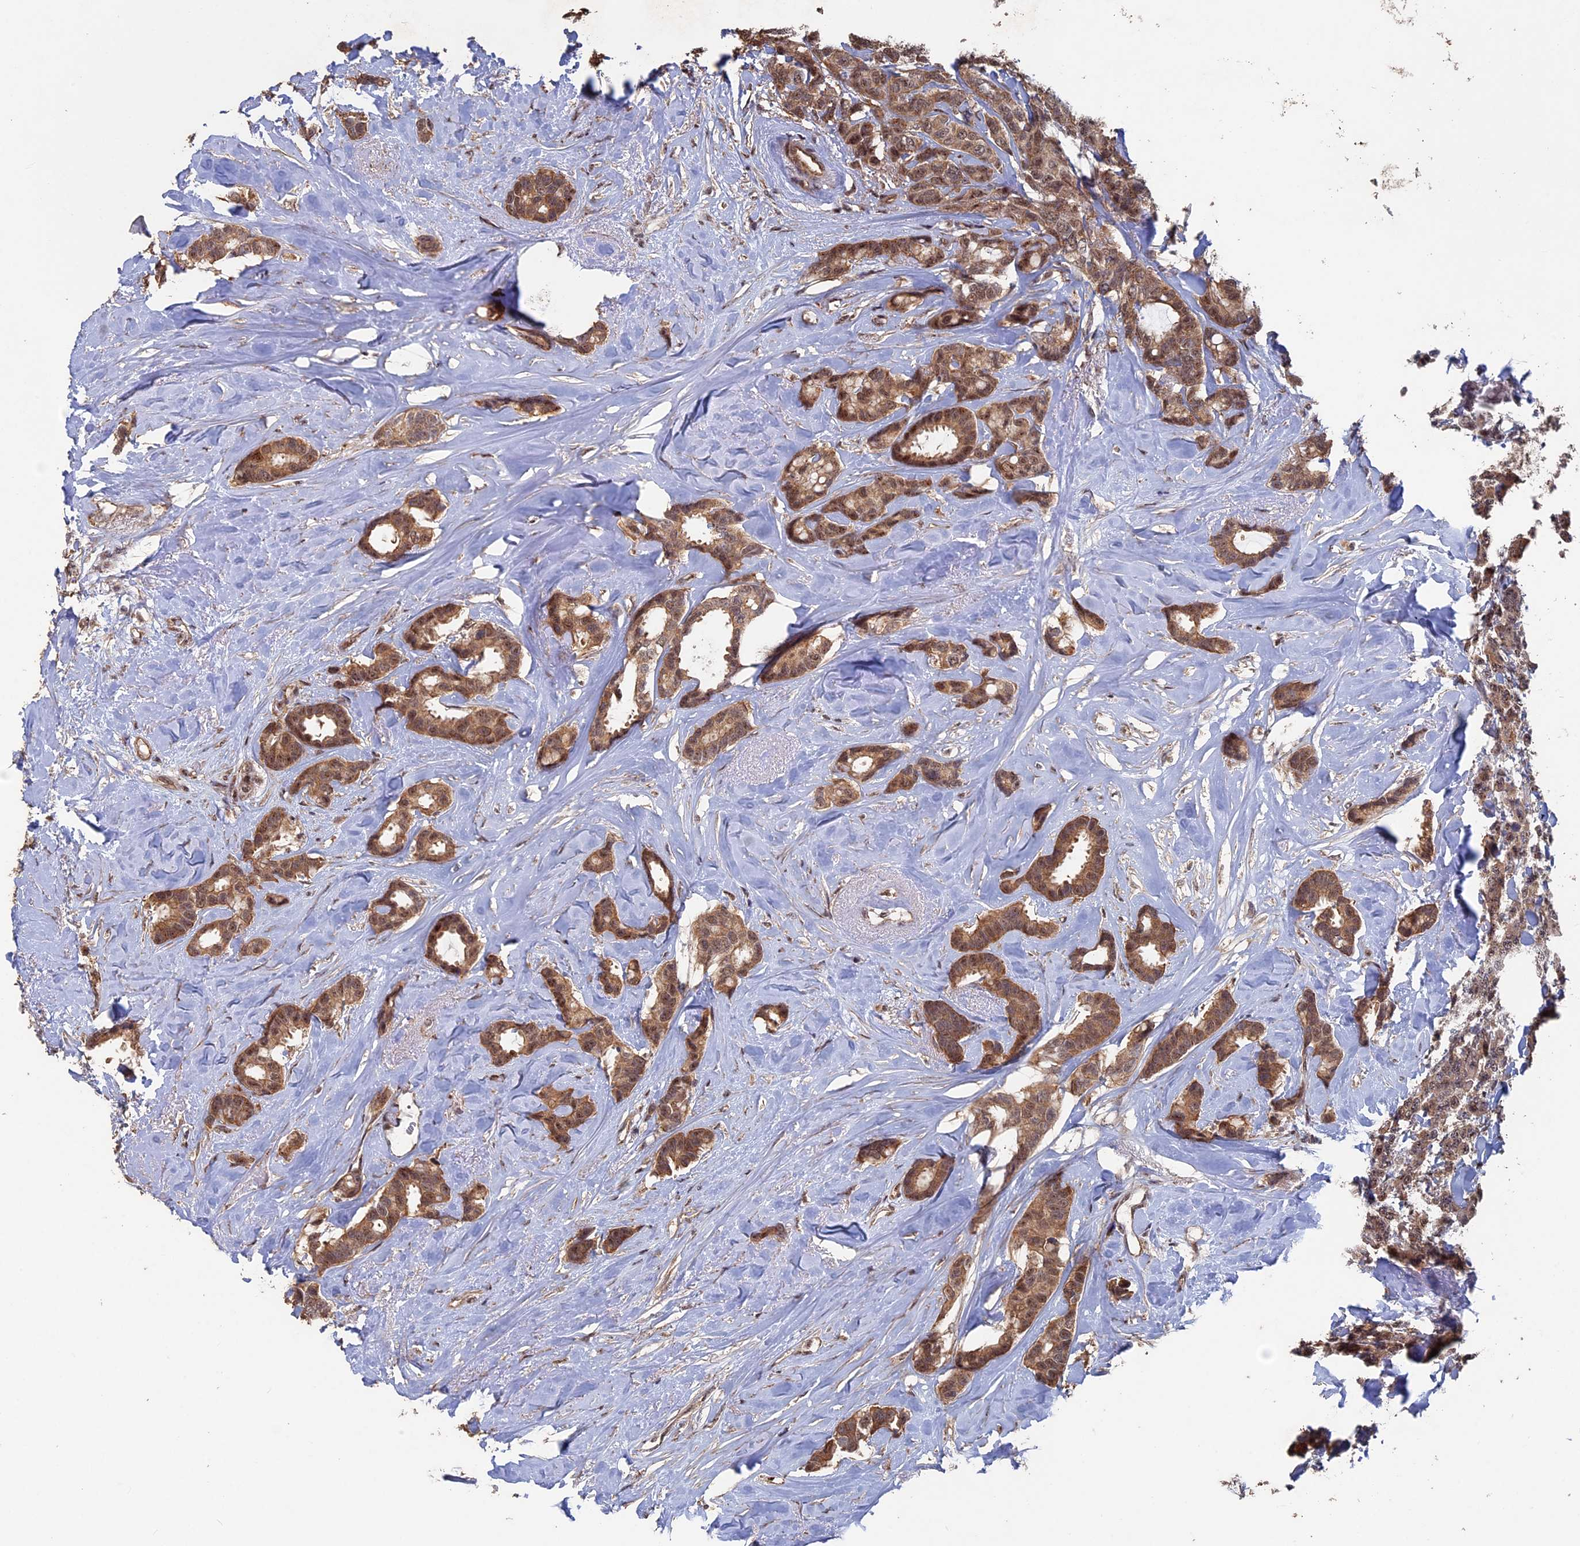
{"staining": {"intensity": "moderate", "quantity": ">75%", "location": "cytoplasmic/membranous,nuclear"}, "tissue": "breast cancer", "cell_type": "Tumor cells", "image_type": "cancer", "snomed": [{"axis": "morphology", "description": "Duct carcinoma"}, {"axis": "topography", "description": "Breast"}], "caption": "Human invasive ductal carcinoma (breast) stained with a brown dye displays moderate cytoplasmic/membranous and nuclear positive staining in approximately >75% of tumor cells.", "gene": "KIAA1328", "patient": {"sex": "female", "age": 87}}